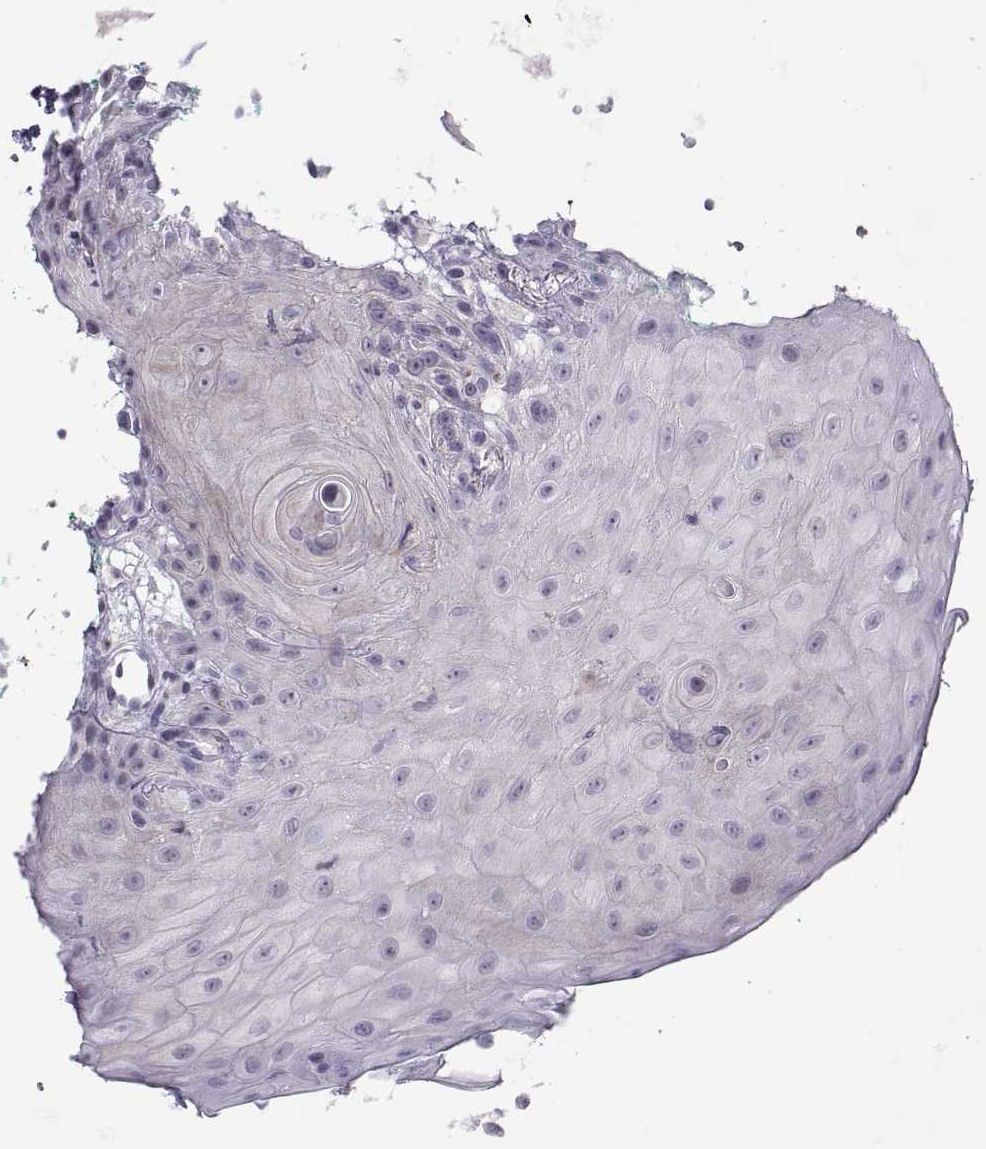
{"staining": {"intensity": "negative", "quantity": "none", "location": "none"}, "tissue": "head and neck cancer", "cell_type": "Tumor cells", "image_type": "cancer", "snomed": [{"axis": "morphology", "description": "Normal tissue, NOS"}, {"axis": "morphology", "description": "Squamous cell carcinoma, NOS"}, {"axis": "topography", "description": "Oral tissue"}, {"axis": "topography", "description": "Salivary gland"}, {"axis": "topography", "description": "Head-Neck"}], "caption": "A high-resolution micrograph shows IHC staining of head and neck cancer, which displays no significant staining in tumor cells. The staining was performed using DAB to visualize the protein expression in brown, while the nuclei were stained in blue with hematoxylin (Magnification: 20x).", "gene": "TTC21A", "patient": {"sex": "female", "age": 62}}